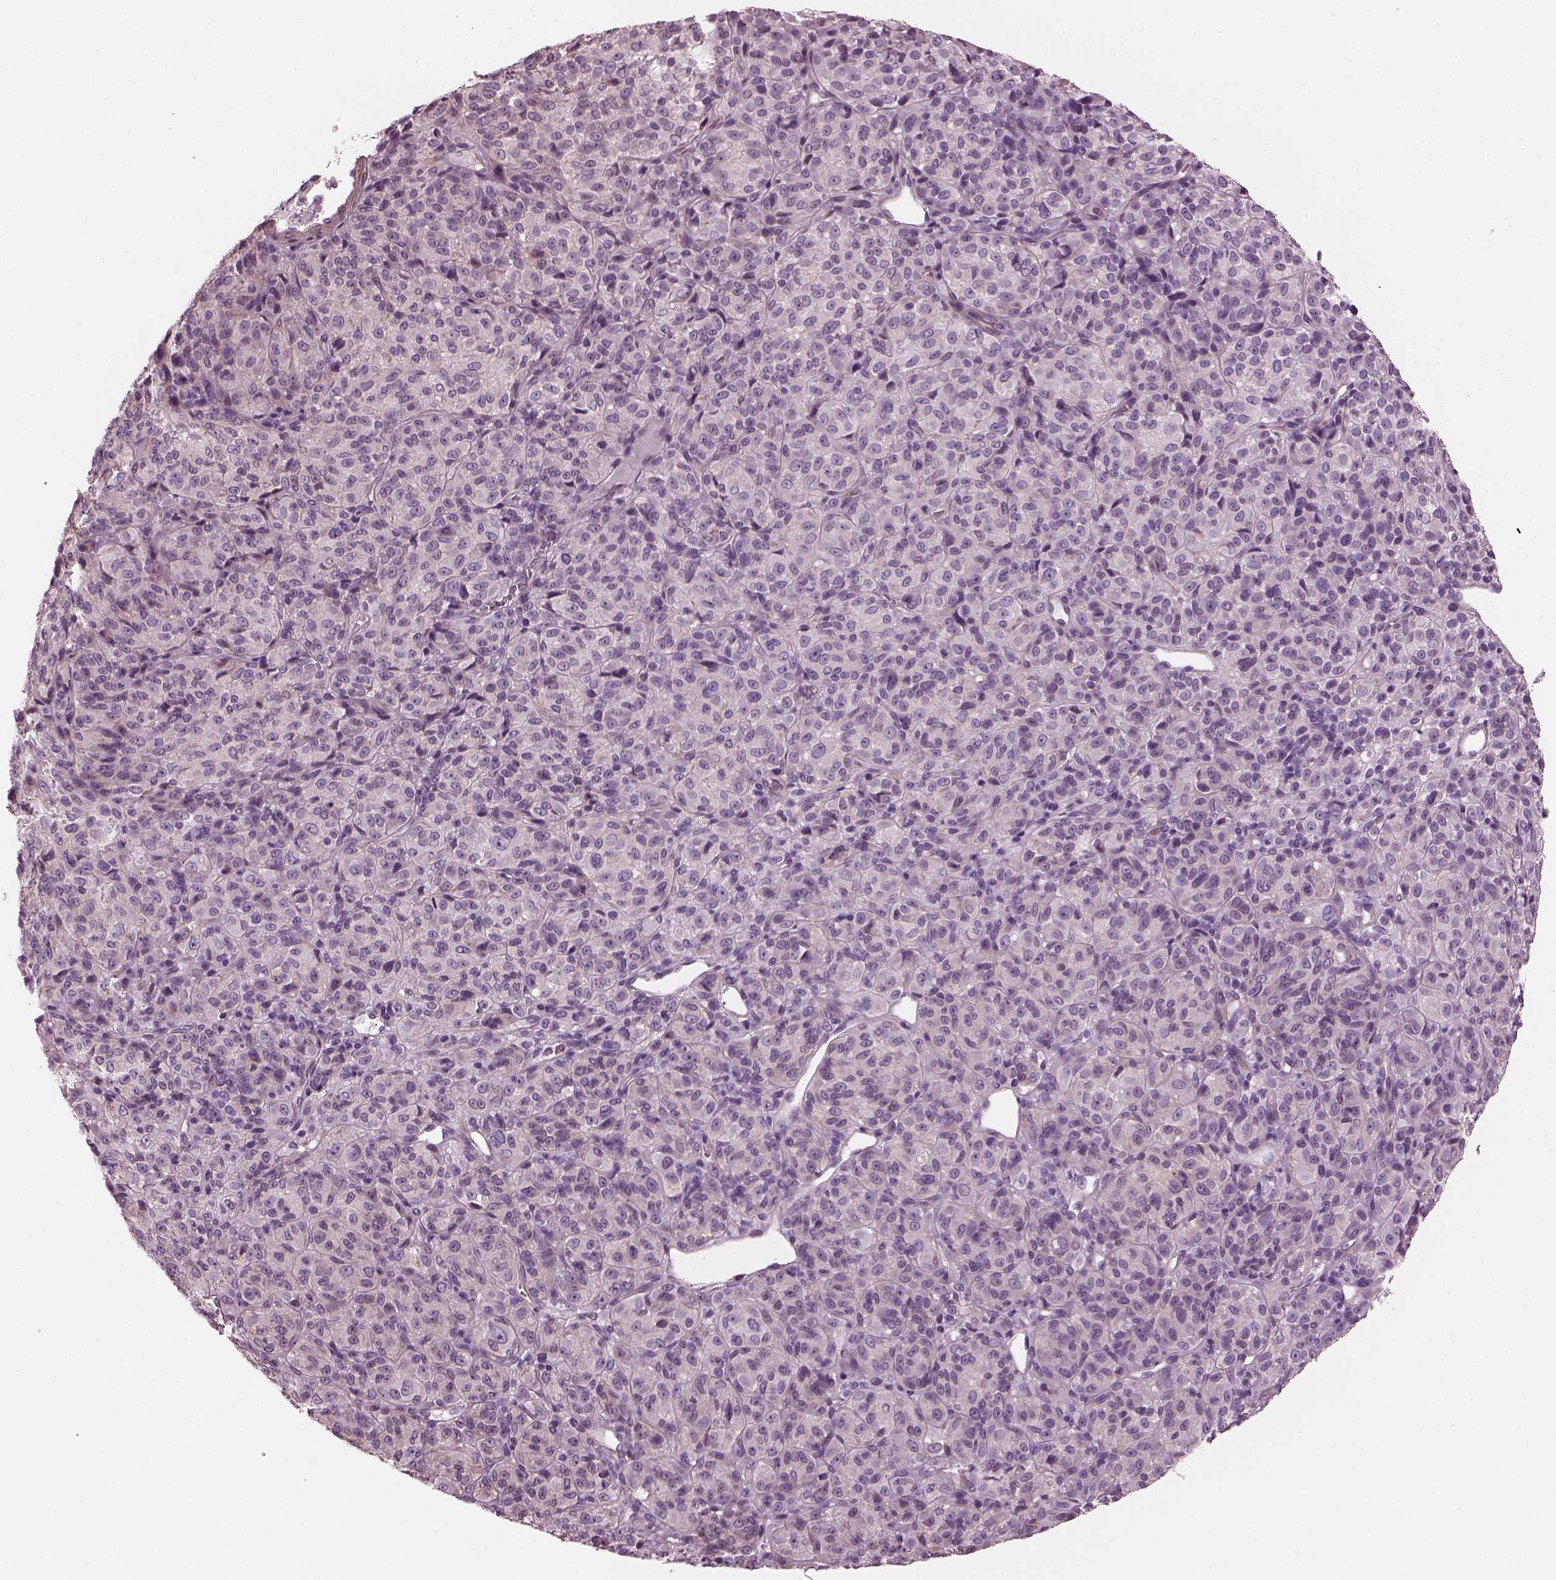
{"staining": {"intensity": "negative", "quantity": "none", "location": "none"}, "tissue": "melanoma", "cell_type": "Tumor cells", "image_type": "cancer", "snomed": [{"axis": "morphology", "description": "Malignant melanoma, Metastatic site"}, {"axis": "topography", "description": "Brain"}], "caption": "IHC histopathology image of human malignant melanoma (metastatic site) stained for a protein (brown), which shows no staining in tumor cells. (DAB (3,3'-diaminobenzidine) IHC visualized using brightfield microscopy, high magnification).", "gene": "BFSP1", "patient": {"sex": "female", "age": 56}}